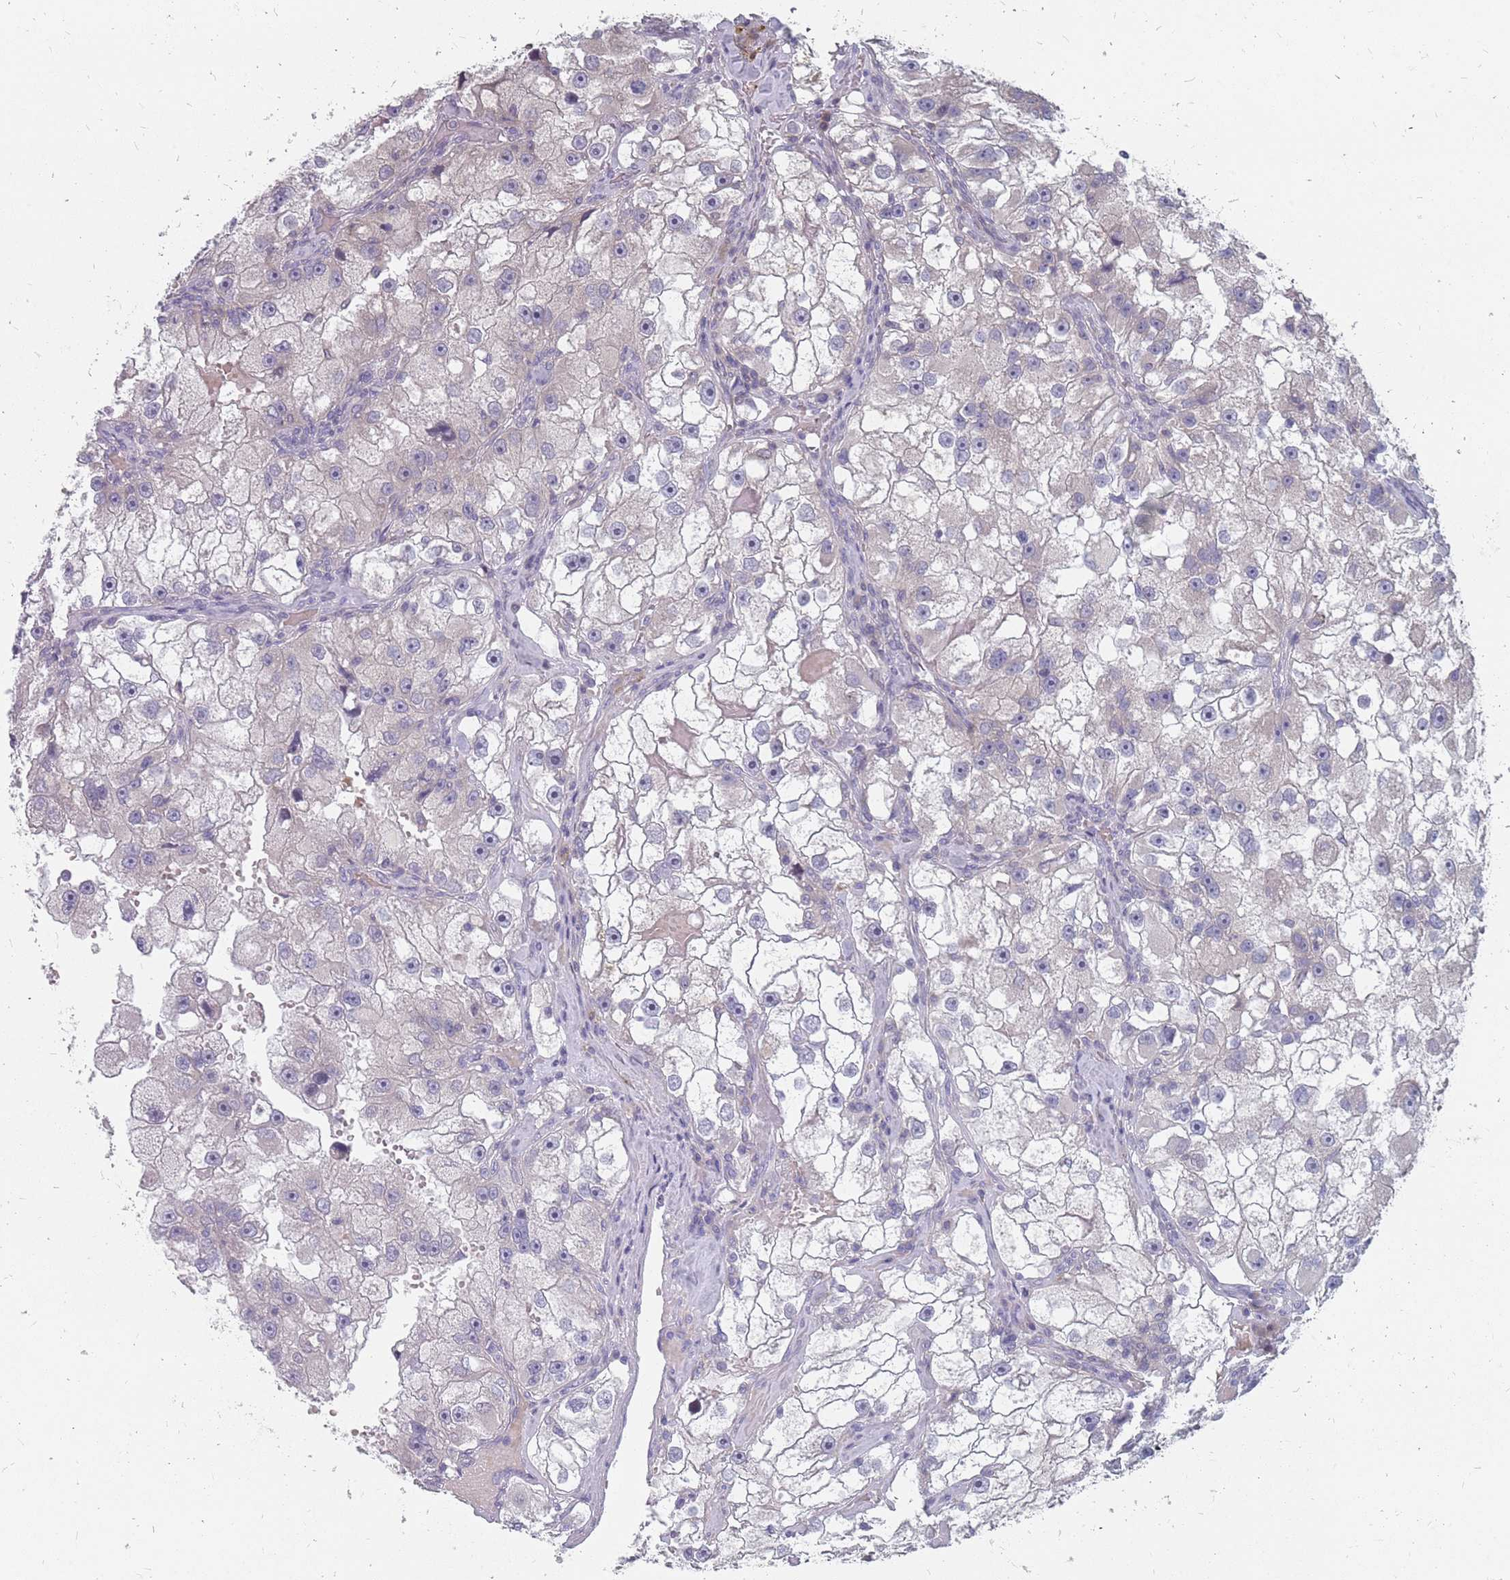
{"staining": {"intensity": "negative", "quantity": "none", "location": "none"}, "tissue": "renal cancer", "cell_type": "Tumor cells", "image_type": "cancer", "snomed": [{"axis": "morphology", "description": "Adenocarcinoma, NOS"}, {"axis": "topography", "description": "Kidney"}], "caption": "Tumor cells show no significant positivity in renal cancer.", "gene": "CMTR2", "patient": {"sex": "male", "age": 63}}